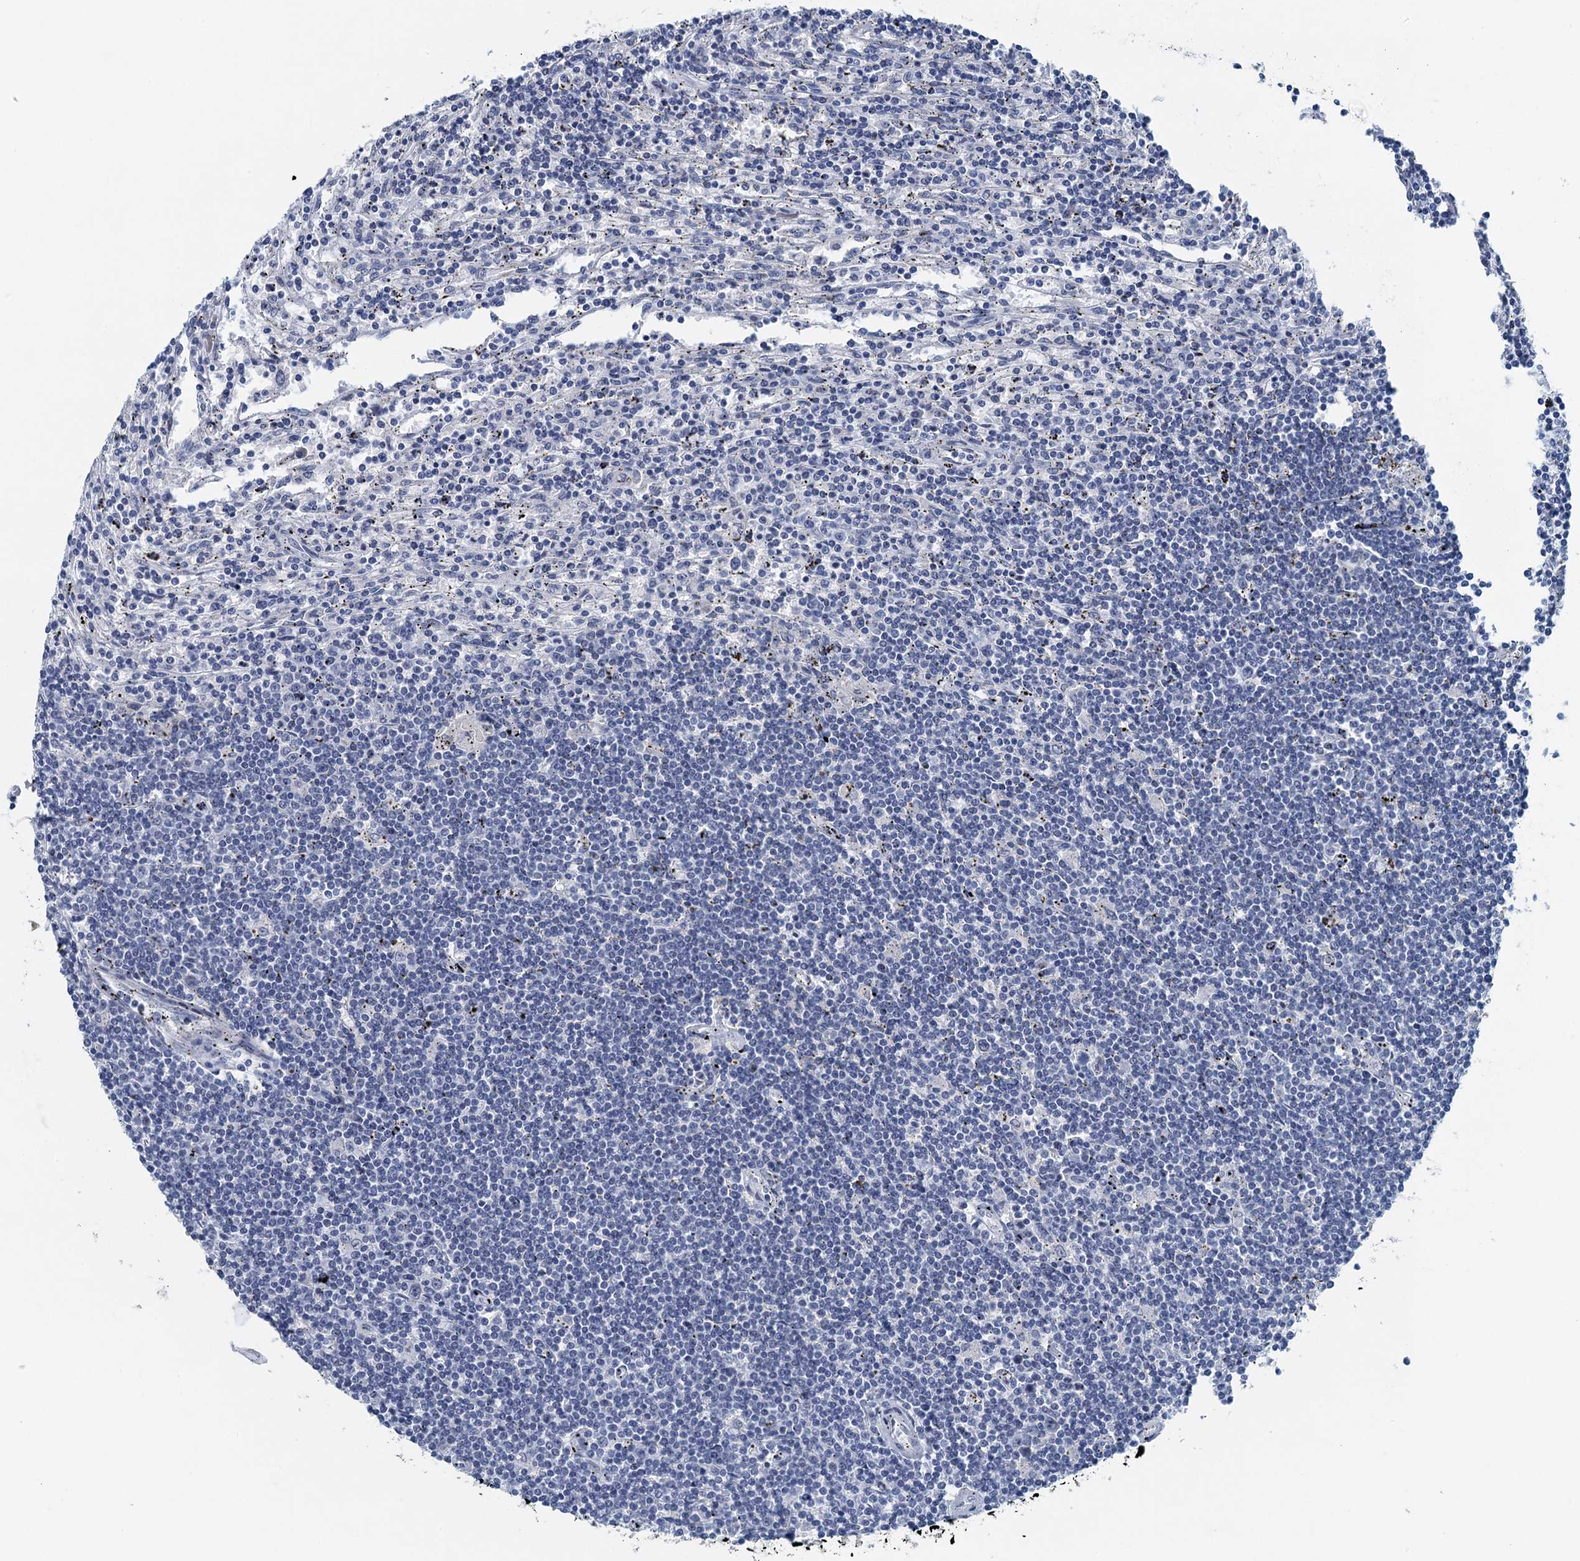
{"staining": {"intensity": "negative", "quantity": "none", "location": "none"}, "tissue": "lymphoma", "cell_type": "Tumor cells", "image_type": "cancer", "snomed": [{"axis": "morphology", "description": "Malignant lymphoma, non-Hodgkin's type, Low grade"}, {"axis": "topography", "description": "Spleen"}], "caption": "A high-resolution histopathology image shows immunohistochemistry (IHC) staining of malignant lymphoma, non-Hodgkin's type (low-grade), which demonstrates no significant positivity in tumor cells. (Stains: DAB immunohistochemistry (IHC) with hematoxylin counter stain, Microscopy: brightfield microscopy at high magnification).", "gene": "TTLL9", "patient": {"sex": "male", "age": 76}}